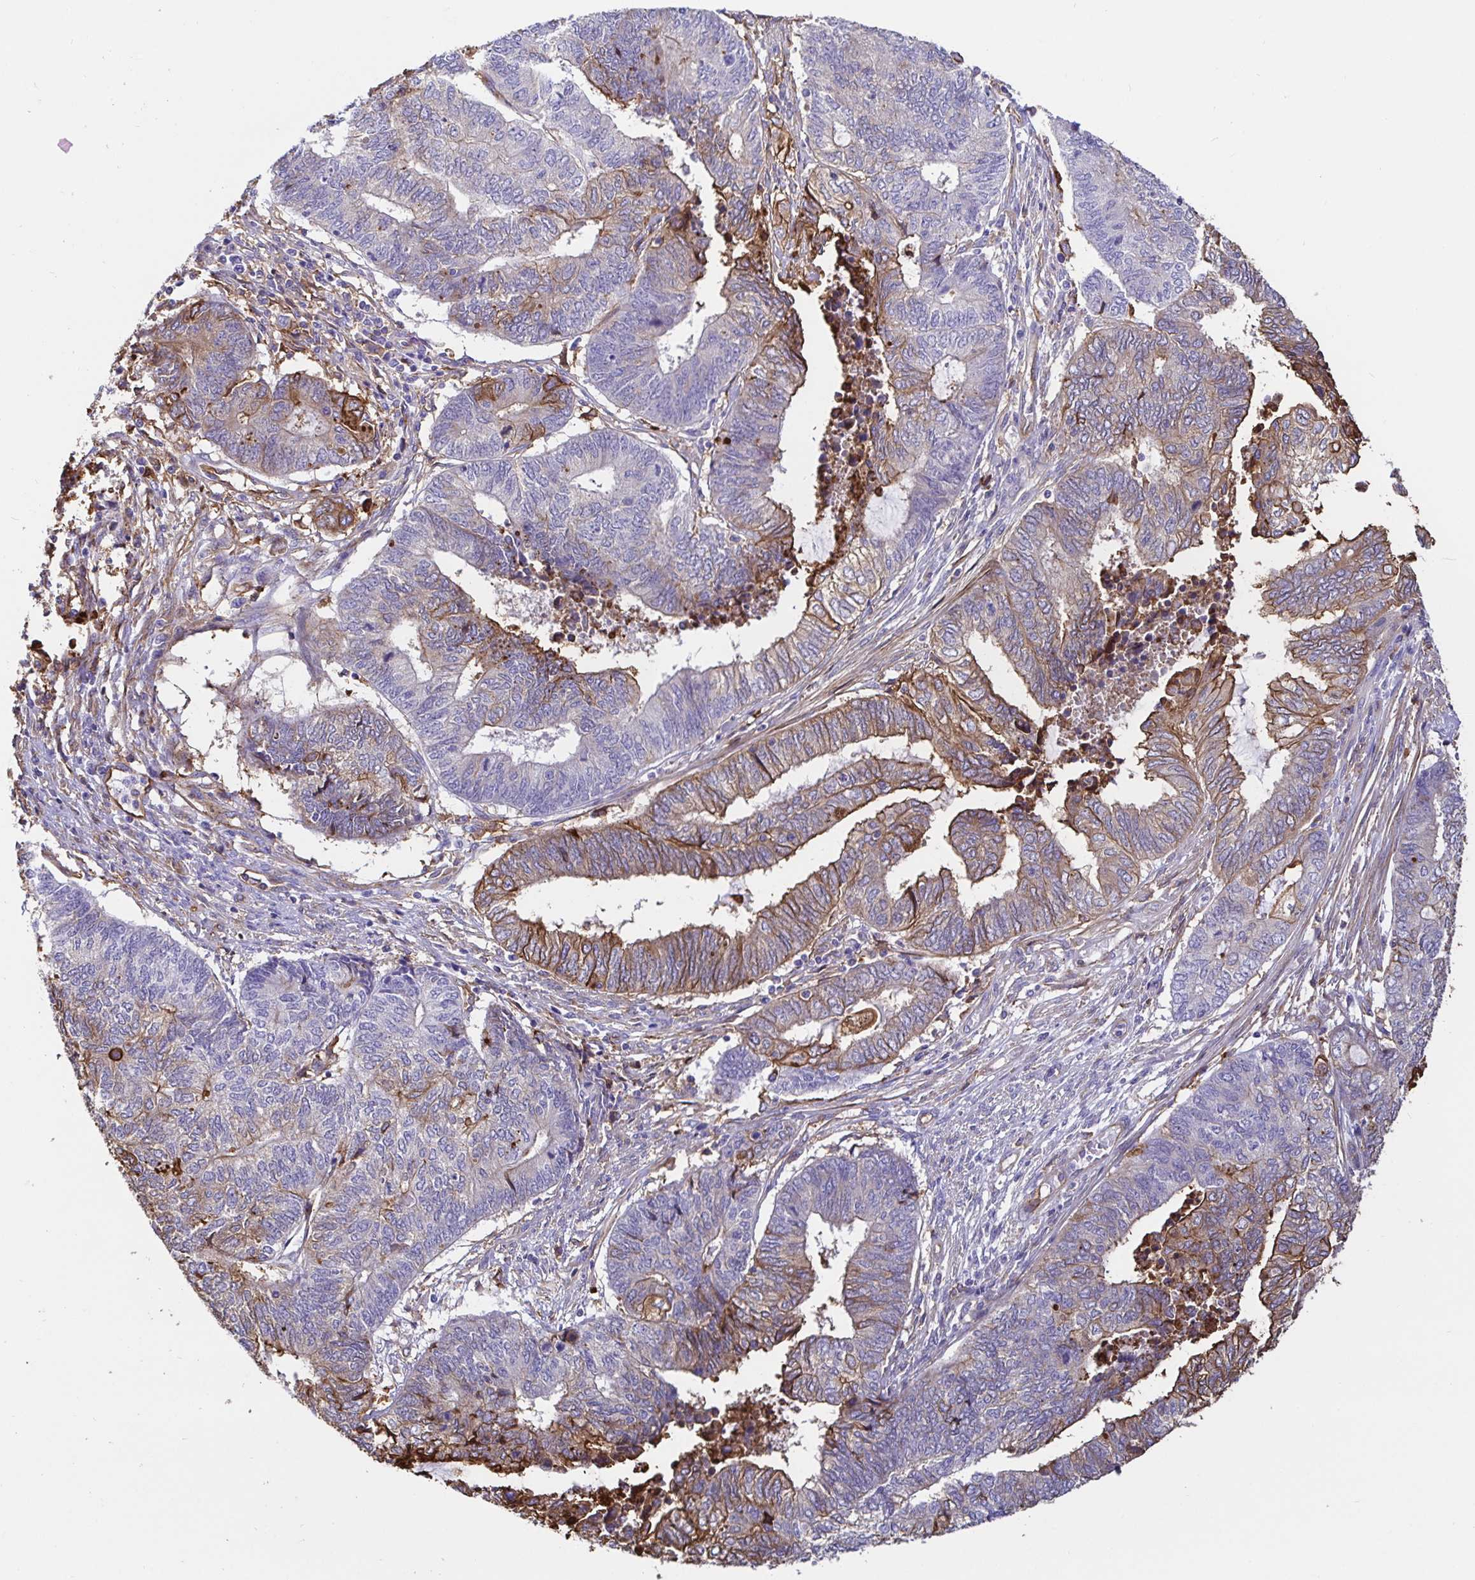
{"staining": {"intensity": "moderate", "quantity": "25%-75%", "location": "cytoplasmic/membranous"}, "tissue": "endometrial cancer", "cell_type": "Tumor cells", "image_type": "cancer", "snomed": [{"axis": "morphology", "description": "Adenocarcinoma, NOS"}, {"axis": "topography", "description": "Uterus"}, {"axis": "topography", "description": "Endometrium"}], "caption": "IHC micrograph of neoplastic tissue: endometrial adenocarcinoma stained using immunohistochemistry (IHC) shows medium levels of moderate protein expression localized specifically in the cytoplasmic/membranous of tumor cells, appearing as a cytoplasmic/membranous brown color.", "gene": "ANXA2", "patient": {"sex": "female", "age": 70}}